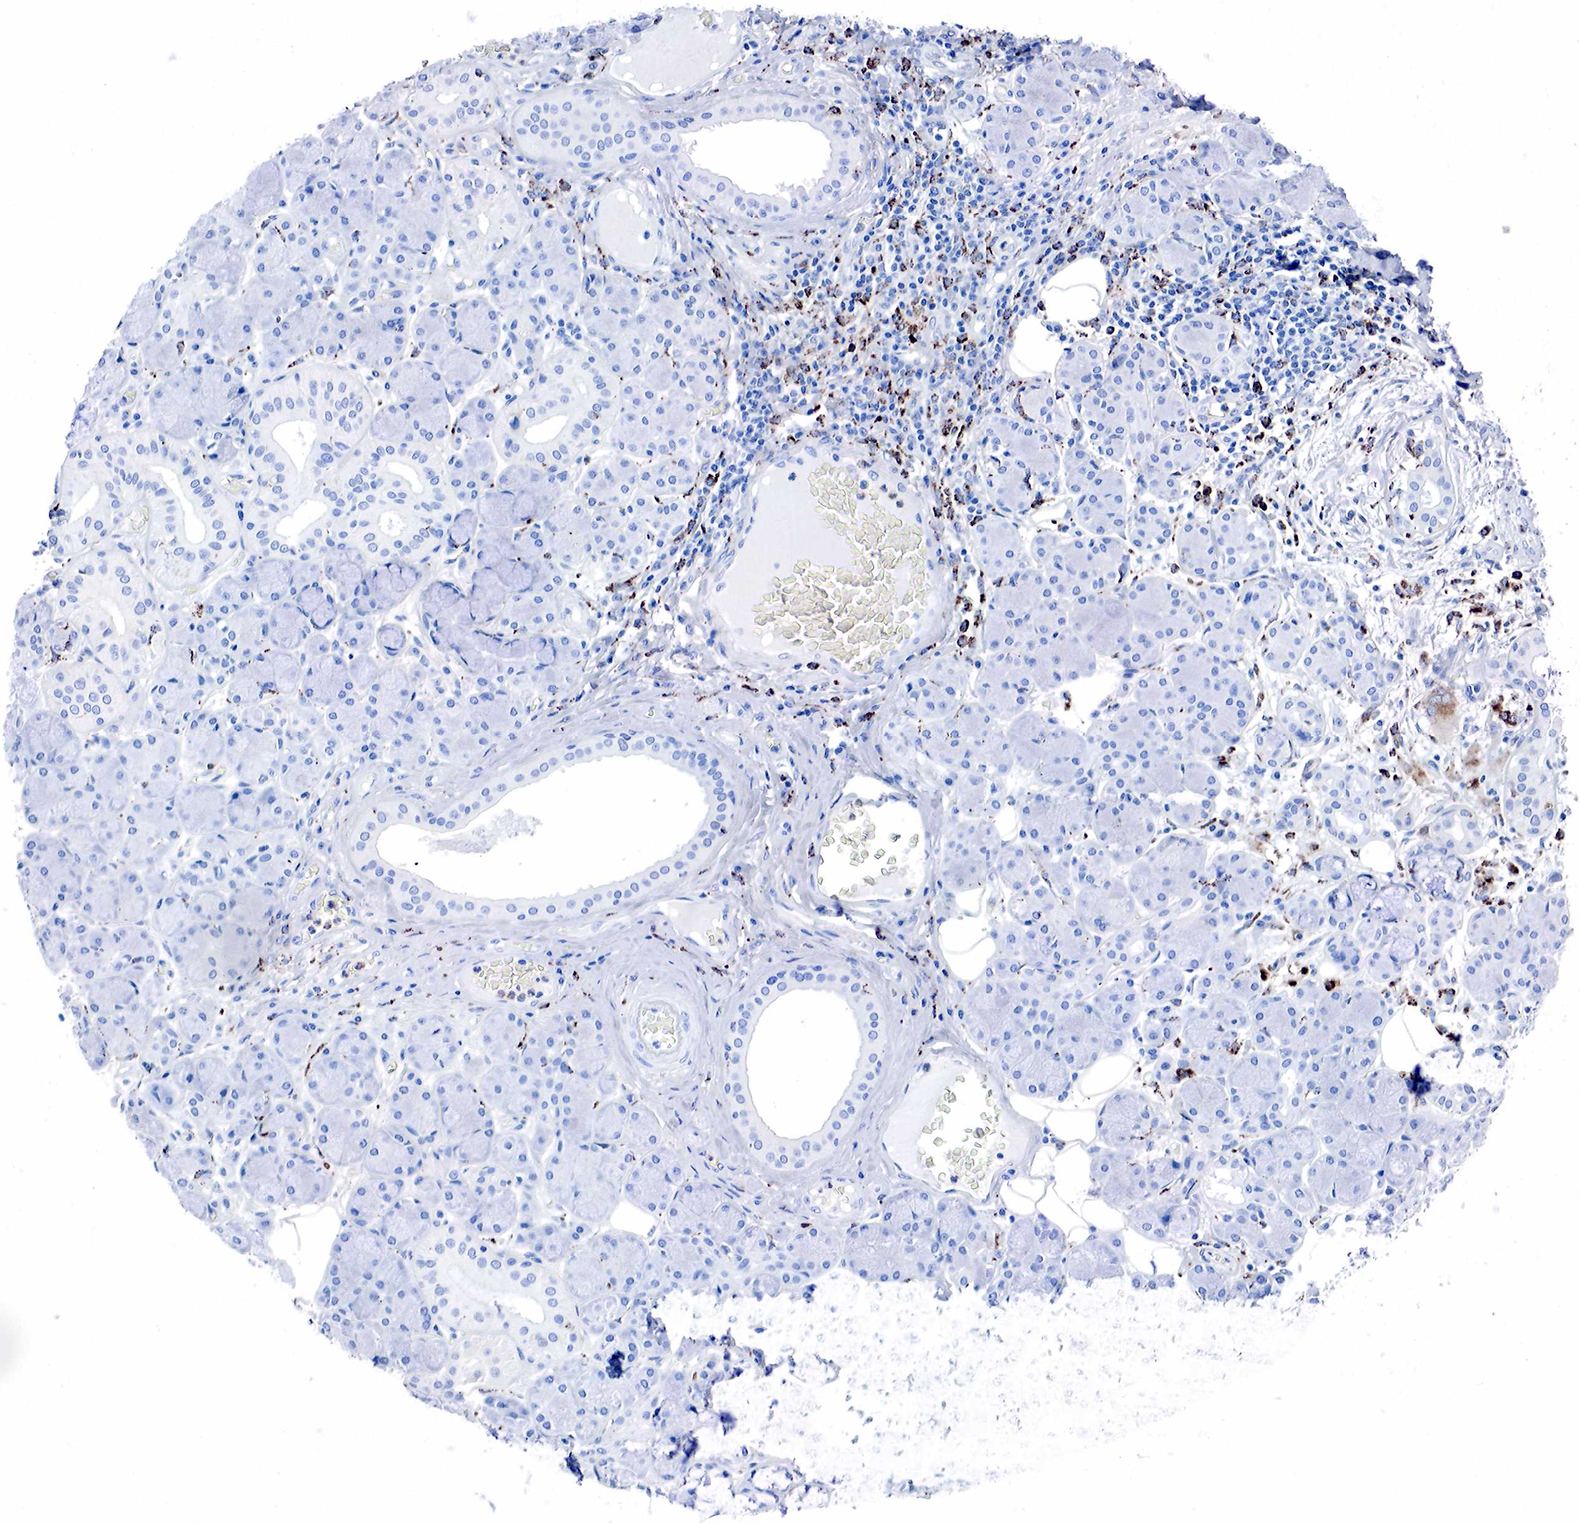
{"staining": {"intensity": "negative", "quantity": "none", "location": "none"}, "tissue": "salivary gland", "cell_type": "Glandular cells", "image_type": "normal", "snomed": [{"axis": "morphology", "description": "Normal tissue, NOS"}, {"axis": "topography", "description": "Salivary gland"}], "caption": "Immunohistochemical staining of benign salivary gland reveals no significant expression in glandular cells. (IHC, brightfield microscopy, high magnification).", "gene": "CD68", "patient": {"sex": "male", "age": 54}}